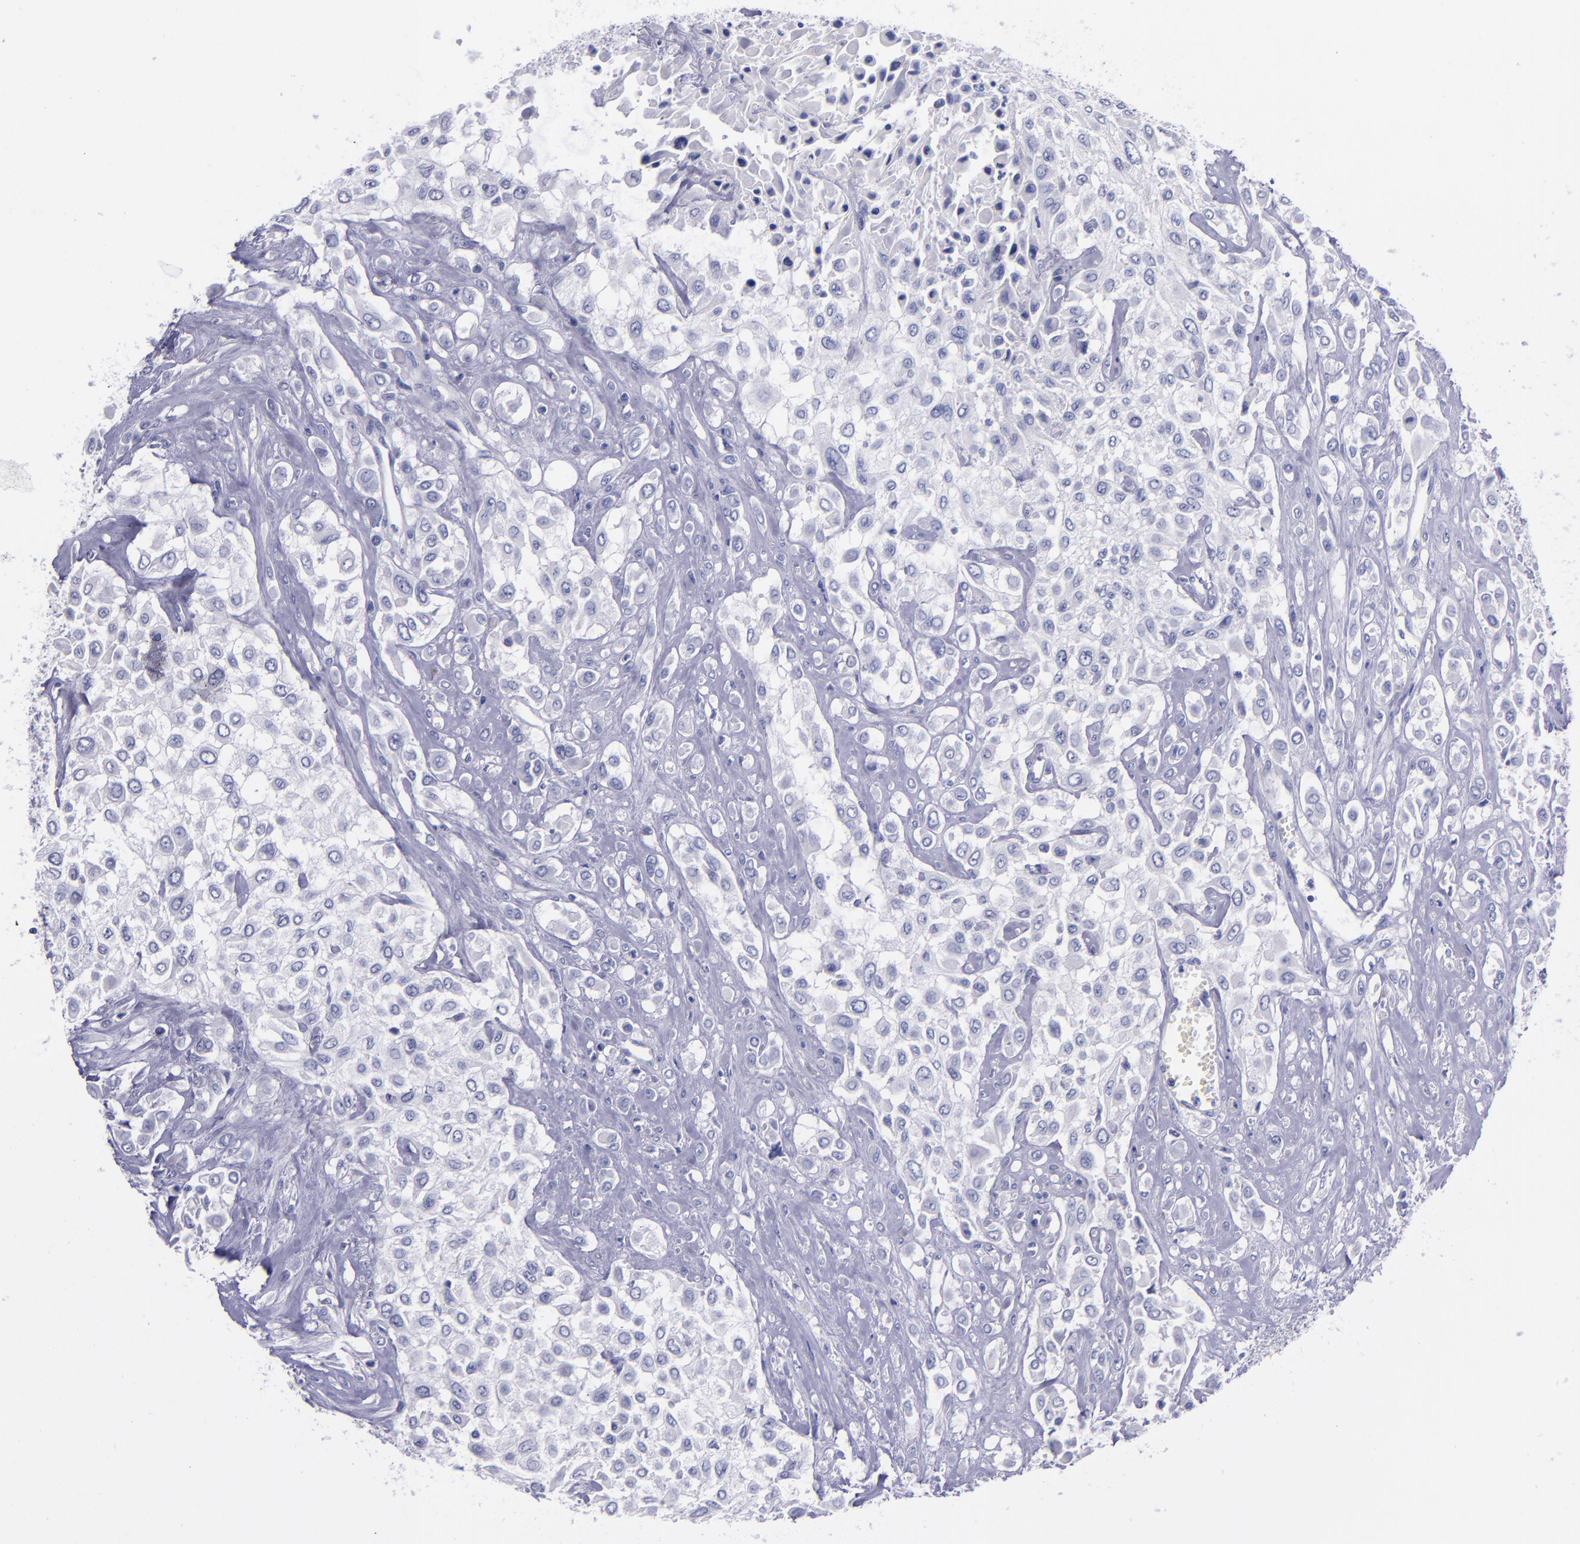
{"staining": {"intensity": "negative", "quantity": "none", "location": "none"}, "tissue": "urothelial cancer", "cell_type": "Tumor cells", "image_type": "cancer", "snomed": [{"axis": "morphology", "description": "Urothelial carcinoma, High grade"}, {"axis": "topography", "description": "Urinary bladder"}], "caption": "DAB (3,3'-diaminobenzidine) immunohistochemical staining of urothelial carcinoma (high-grade) displays no significant staining in tumor cells.", "gene": "SV2A", "patient": {"sex": "male", "age": 57}}